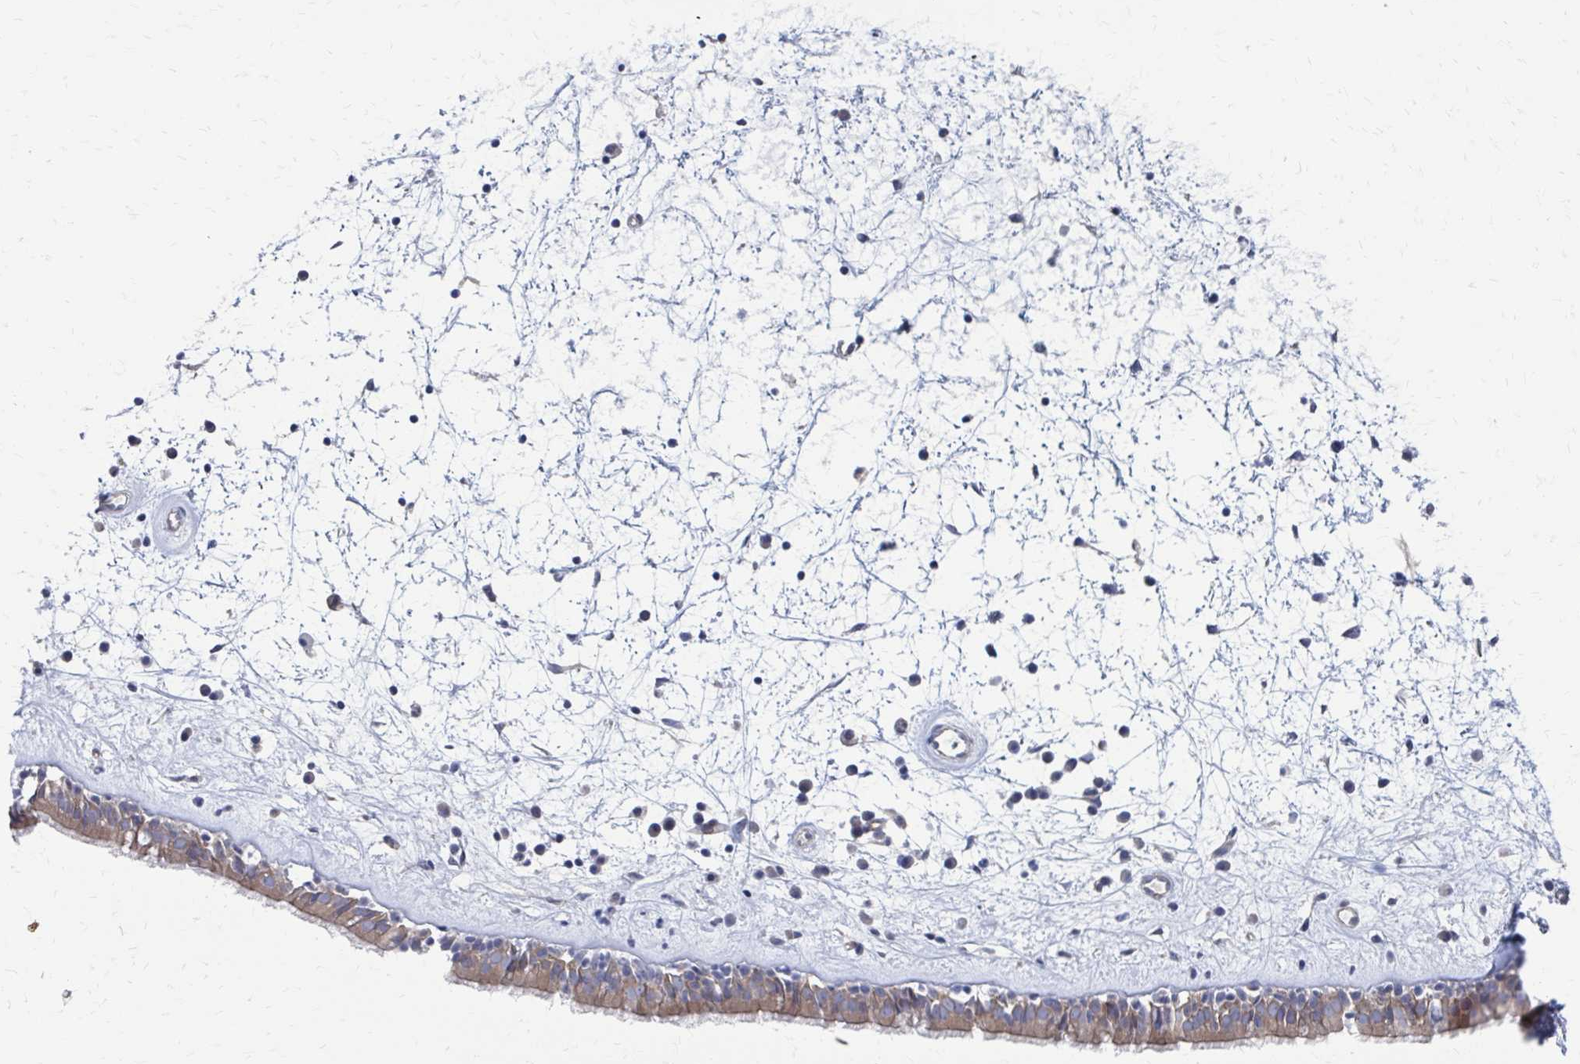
{"staining": {"intensity": "weak", "quantity": ">75%", "location": "cytoplasmic/membranous"}, "tissue": "nasopharynx", "cell_type": "Respiratory epithelial cells", "image_type": "normal", "snomed": [{"axis": "morphology", "description": "Normal tissue, NOS"}, {"axis": "topography", "description": "Nasopharynx"}], "caption": "Immunohistochemical staining of normal nasopharynx exhibits >75% levels of weak cytoplasmic/membranous protein staining in approximately >75% of respiratory epithelial cells.", "gene": "PLEKHG7", "patient": {"sex": "male", "age": 24}}